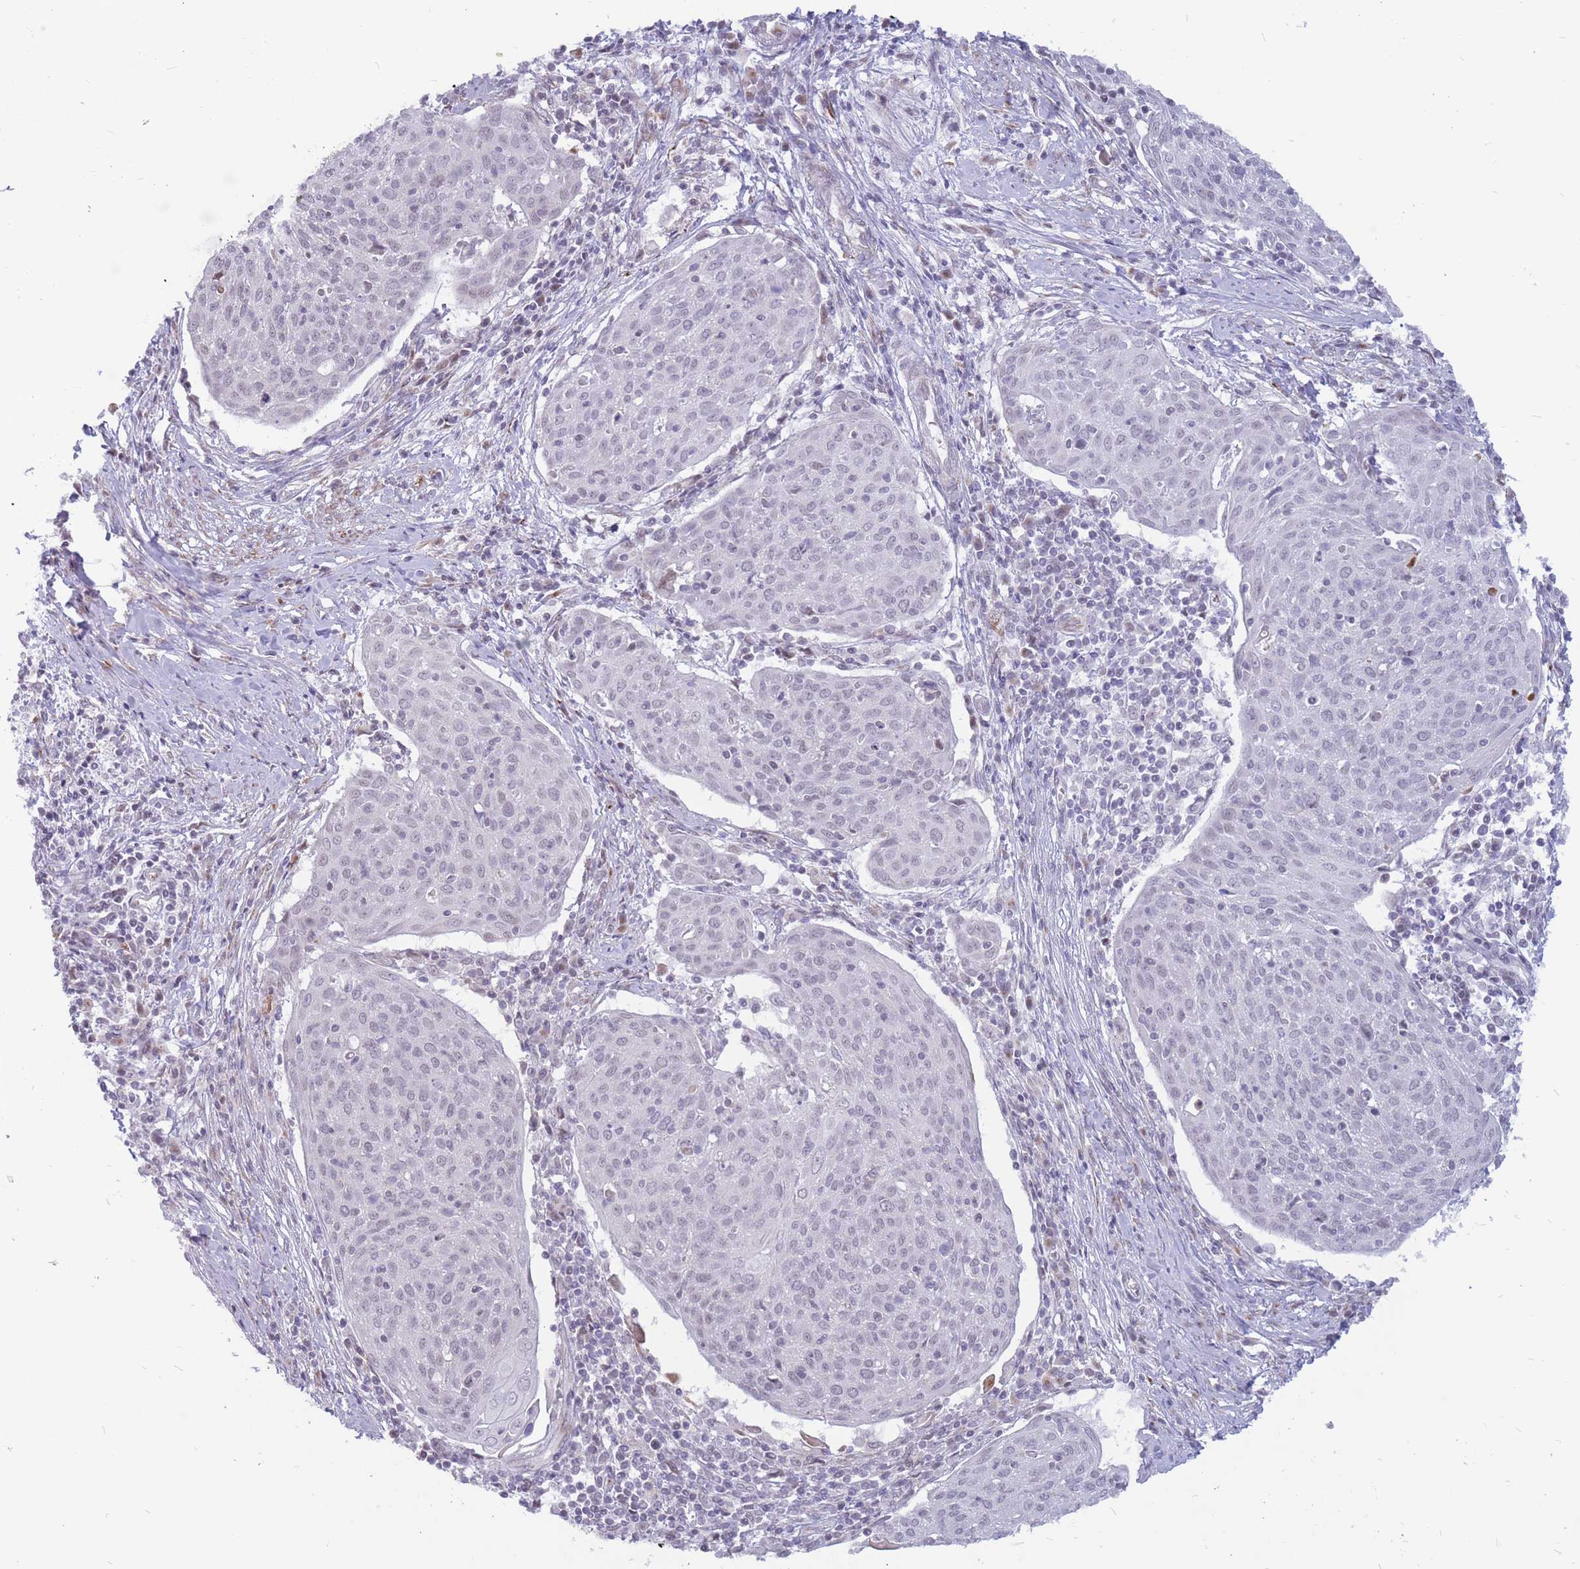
{"staining": {"intensity": "negative", "quantity": "none", "location": "none"}, "tissue": "cervical cancer", "cell_type": "Tumor cells", "image_type": "cancer", "snomed": [{"axis": "morphology", "description": "Squamous cell carcinoma, NOS"}, {"axis": "topography", "description": "Cervix"}], "caption": "Tumor cells are negative for brown protein staining in cervical squamous cell carcinoma. The staining was performed using DAB to visualize the protein expression in brown, while the nuclei were stained in blue with hematoxylin (Magnification: 20x).", "gene": "ADD2", "patient": {"sex": "female", "age": 67}}